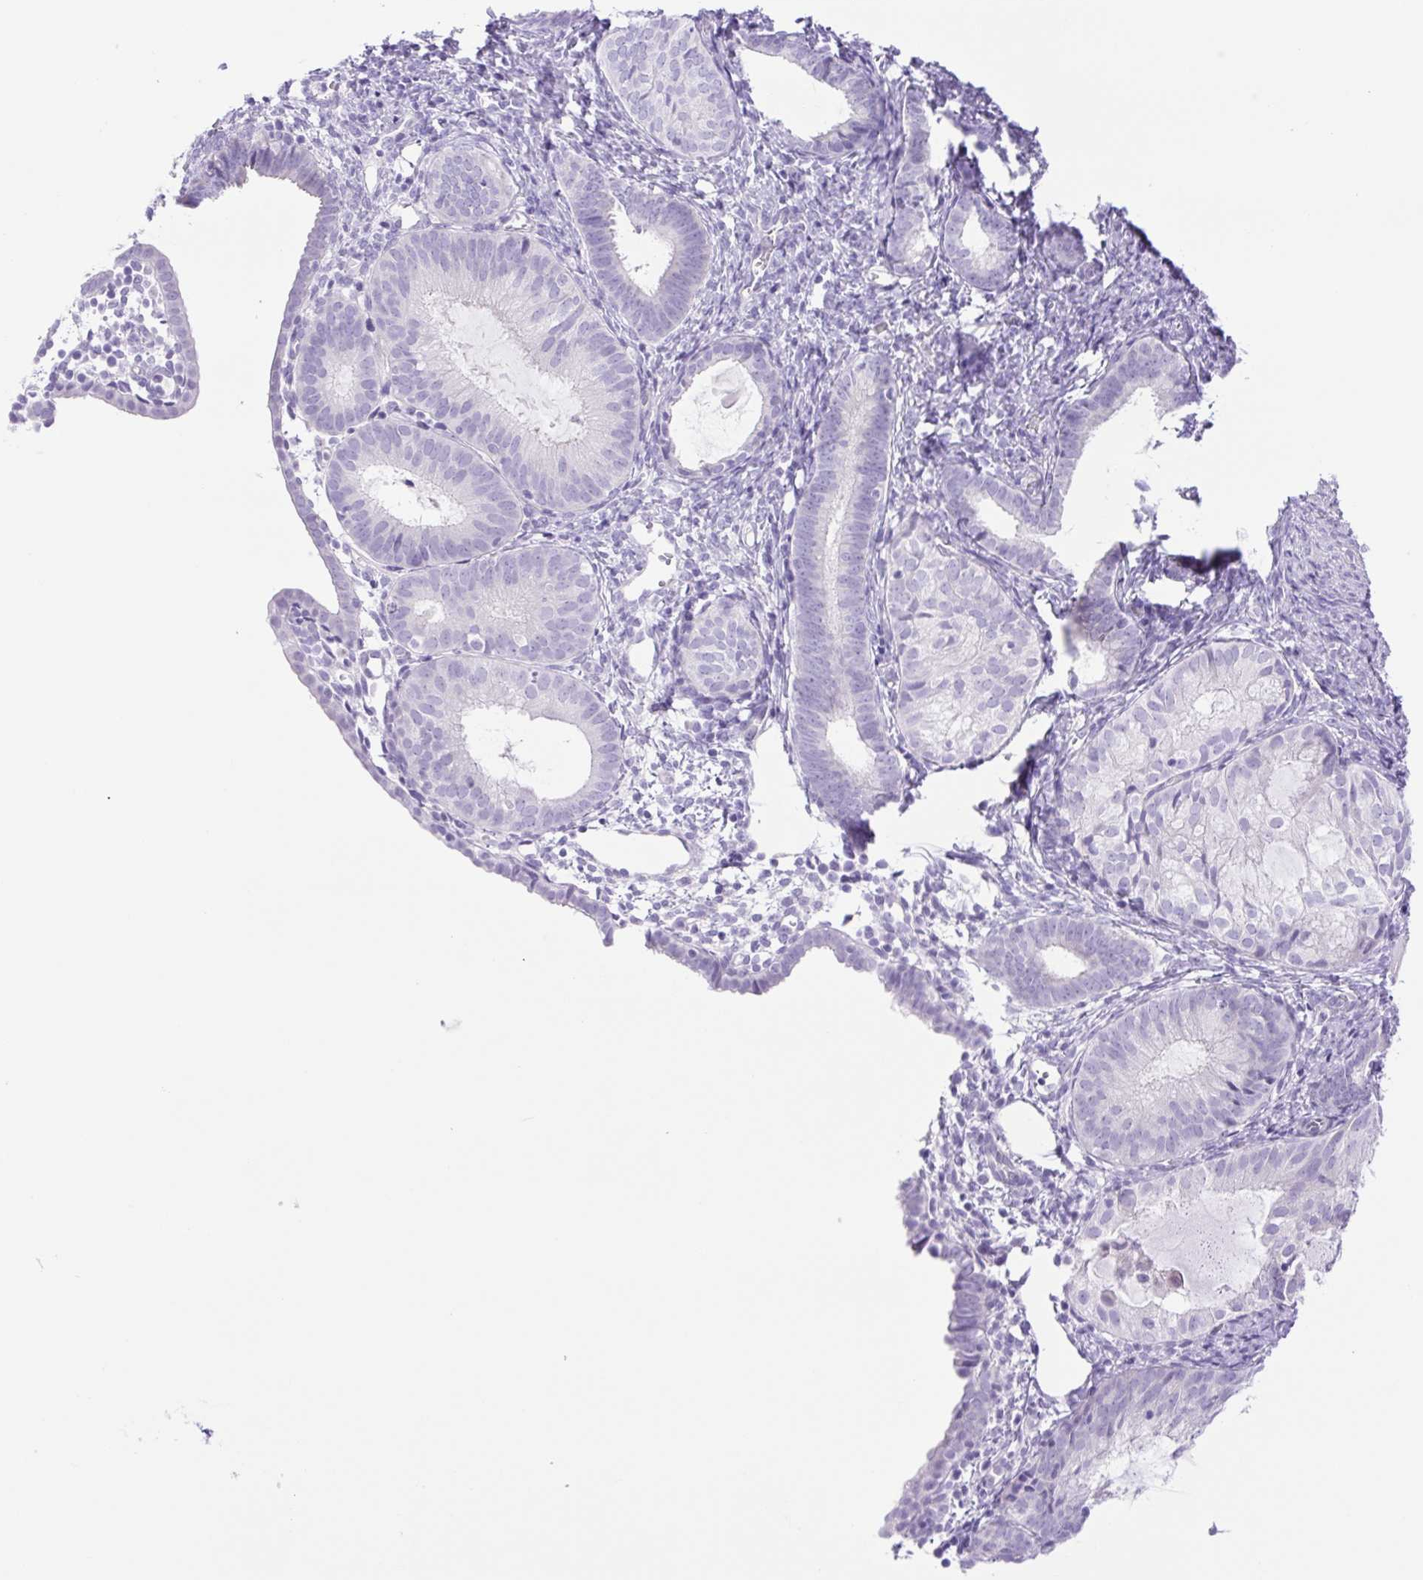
{"staining": {"intensity": "negative", "quantity": "none", "location": "none"}, "tissue": "endometrial cancer", "cell_type": "Tumor cells", "image_type": "cancer", "snomed": [{"axis": "morphology", "description": "Normal tissue, NOS"}, {"axis": "morphology", "description": "Adenocarcinoma, NOS"}, {"axis": "topography", "description": "Smooth muscle"}, {"axis": "topography", "description": "Endometrium"}, {"axis": "topography", "description": "Myometrium, NOS"}], "caption": "Immunohistochemical staining of endometrial cancer displays no significant staining in tumor cells.", "gene": "CDSN", "patient": {"sex": "female", "age": 81}}